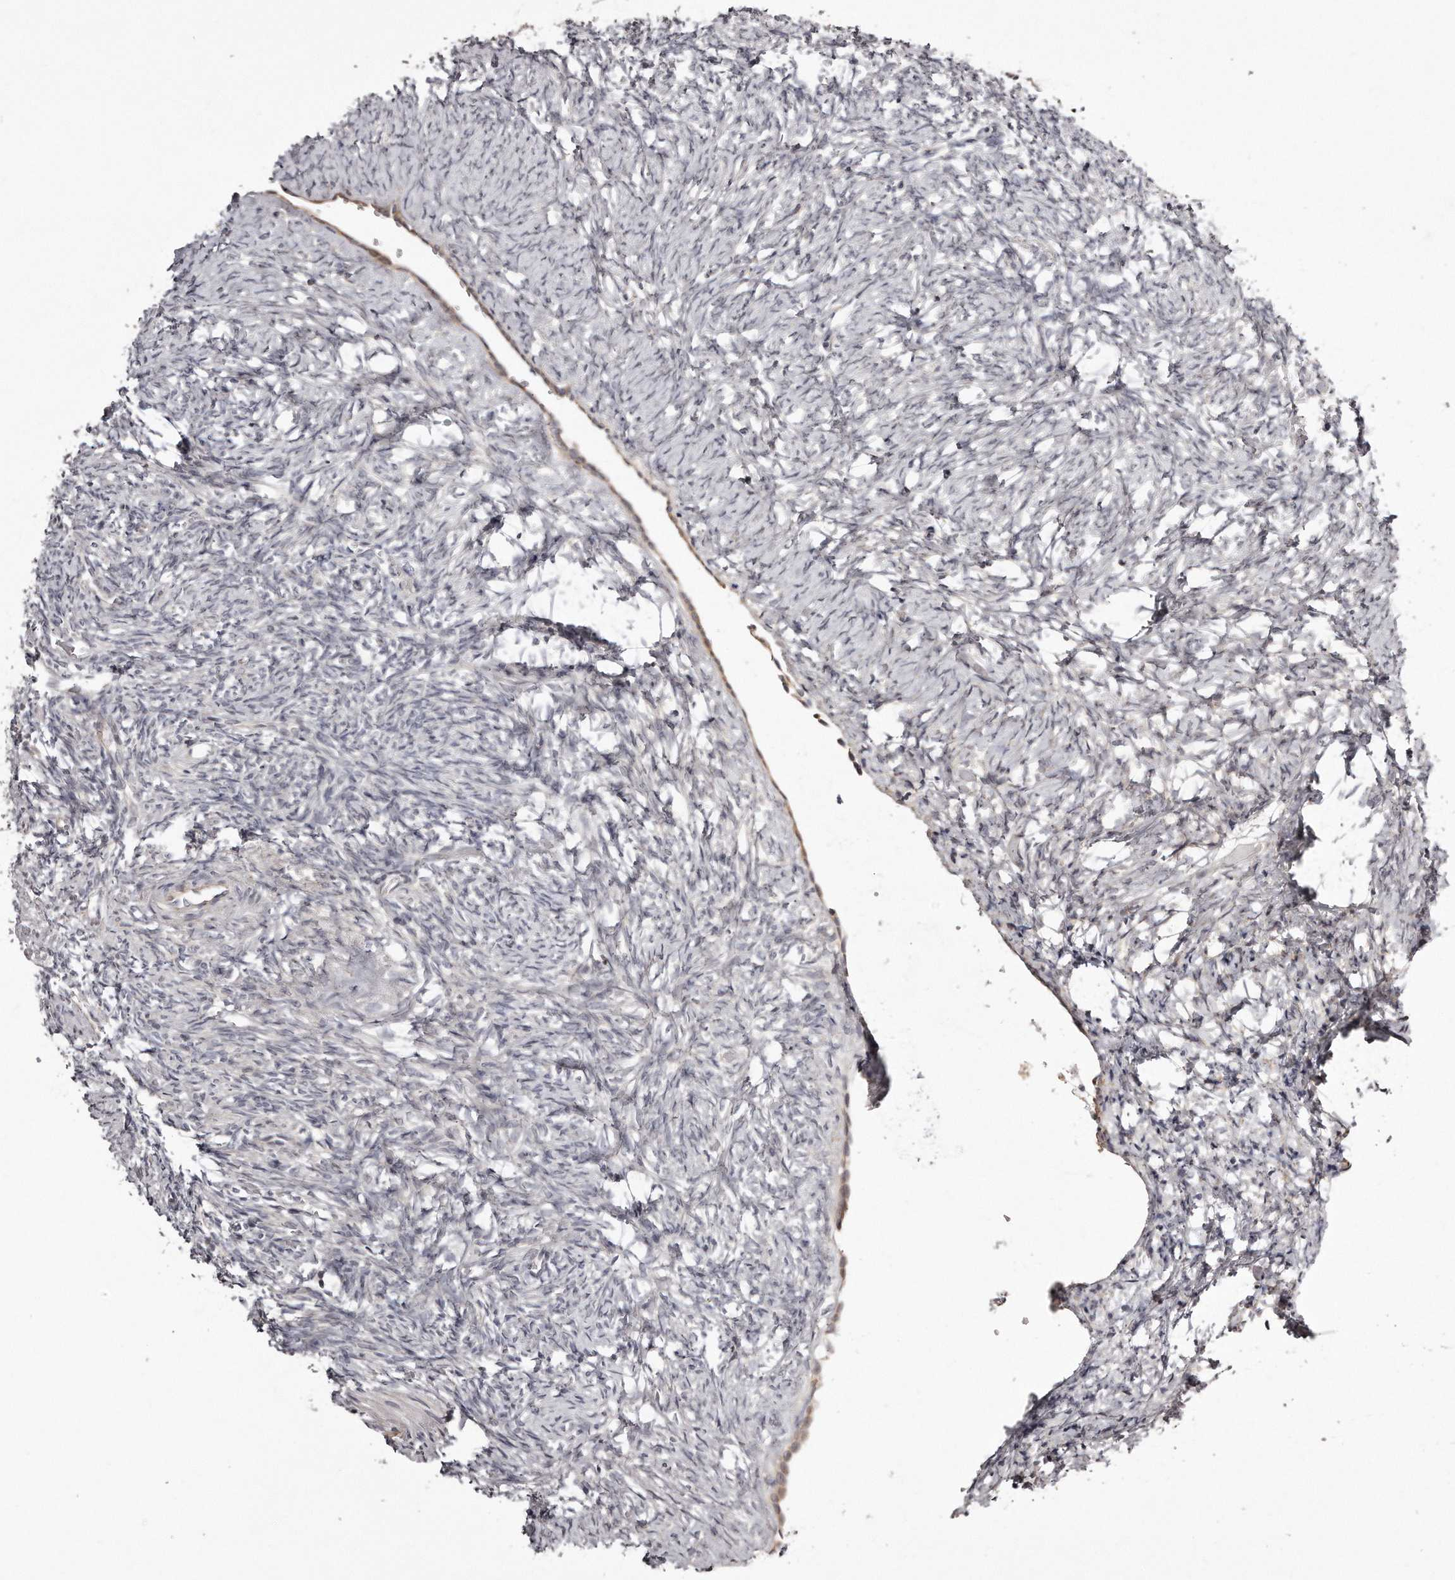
{"staining": {"intensity": "moderate", "quantity": ">75%", "location": "cytoplasmic/membranous"}, "tissue": "ovary", "cell_type": "Follicle cells", "image_type": "normal", "snomed": [{"axis": "morphology", "description": "Normal tissue, NOS"}, {"axis": "topography", "description": "Ovary"}], "caption": "This image demonstrates IHC staining of unremarkable human ovary, with medium moderate cytoplasmic/membranous staining in about >75% of follicle cells.", "gene": "TRAPPC14", "patient": {"sex": "female", "age": 41}}